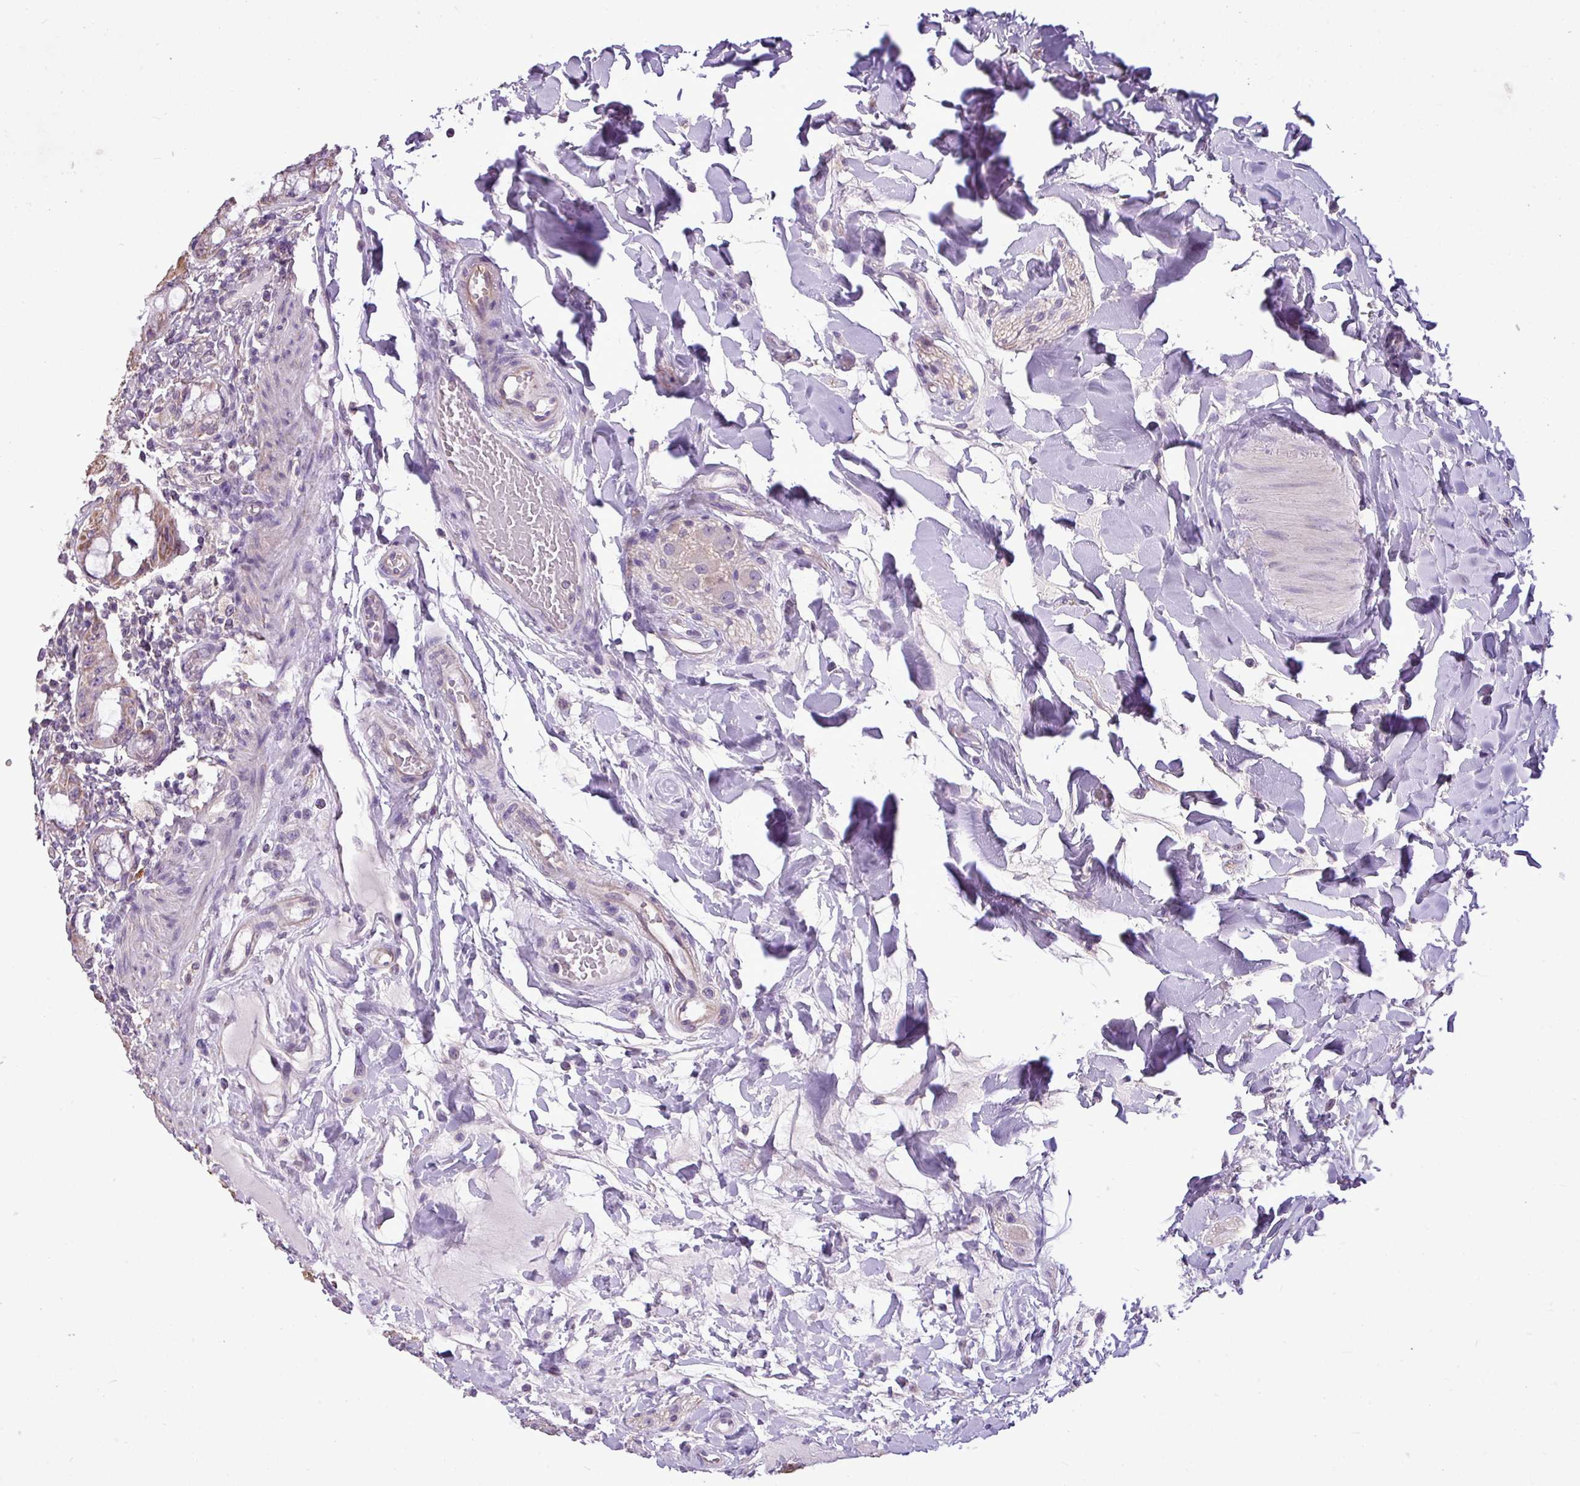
{"staining": {"intensity": "strong", "quantity": "<25%", "location": "cytoplasmic/membranous"}, "tissue": "rectum", "cell_type": "Glandular cells", "image_type": "normal", "snomed": [{"axis": "morphology", "description": "Normal tissue, NOS"}, {"axis": "topography", "description": "Rectum"}], "caption": "A brown stain highlights strong cytoplasmic/membranous positivity of a protein in glandular cells of normal rectum. (DAB = brown stain, brightfield microscopy at high magnification).", "gene": "ALDH2", "patient": {"sex": "female", "age": 57}}